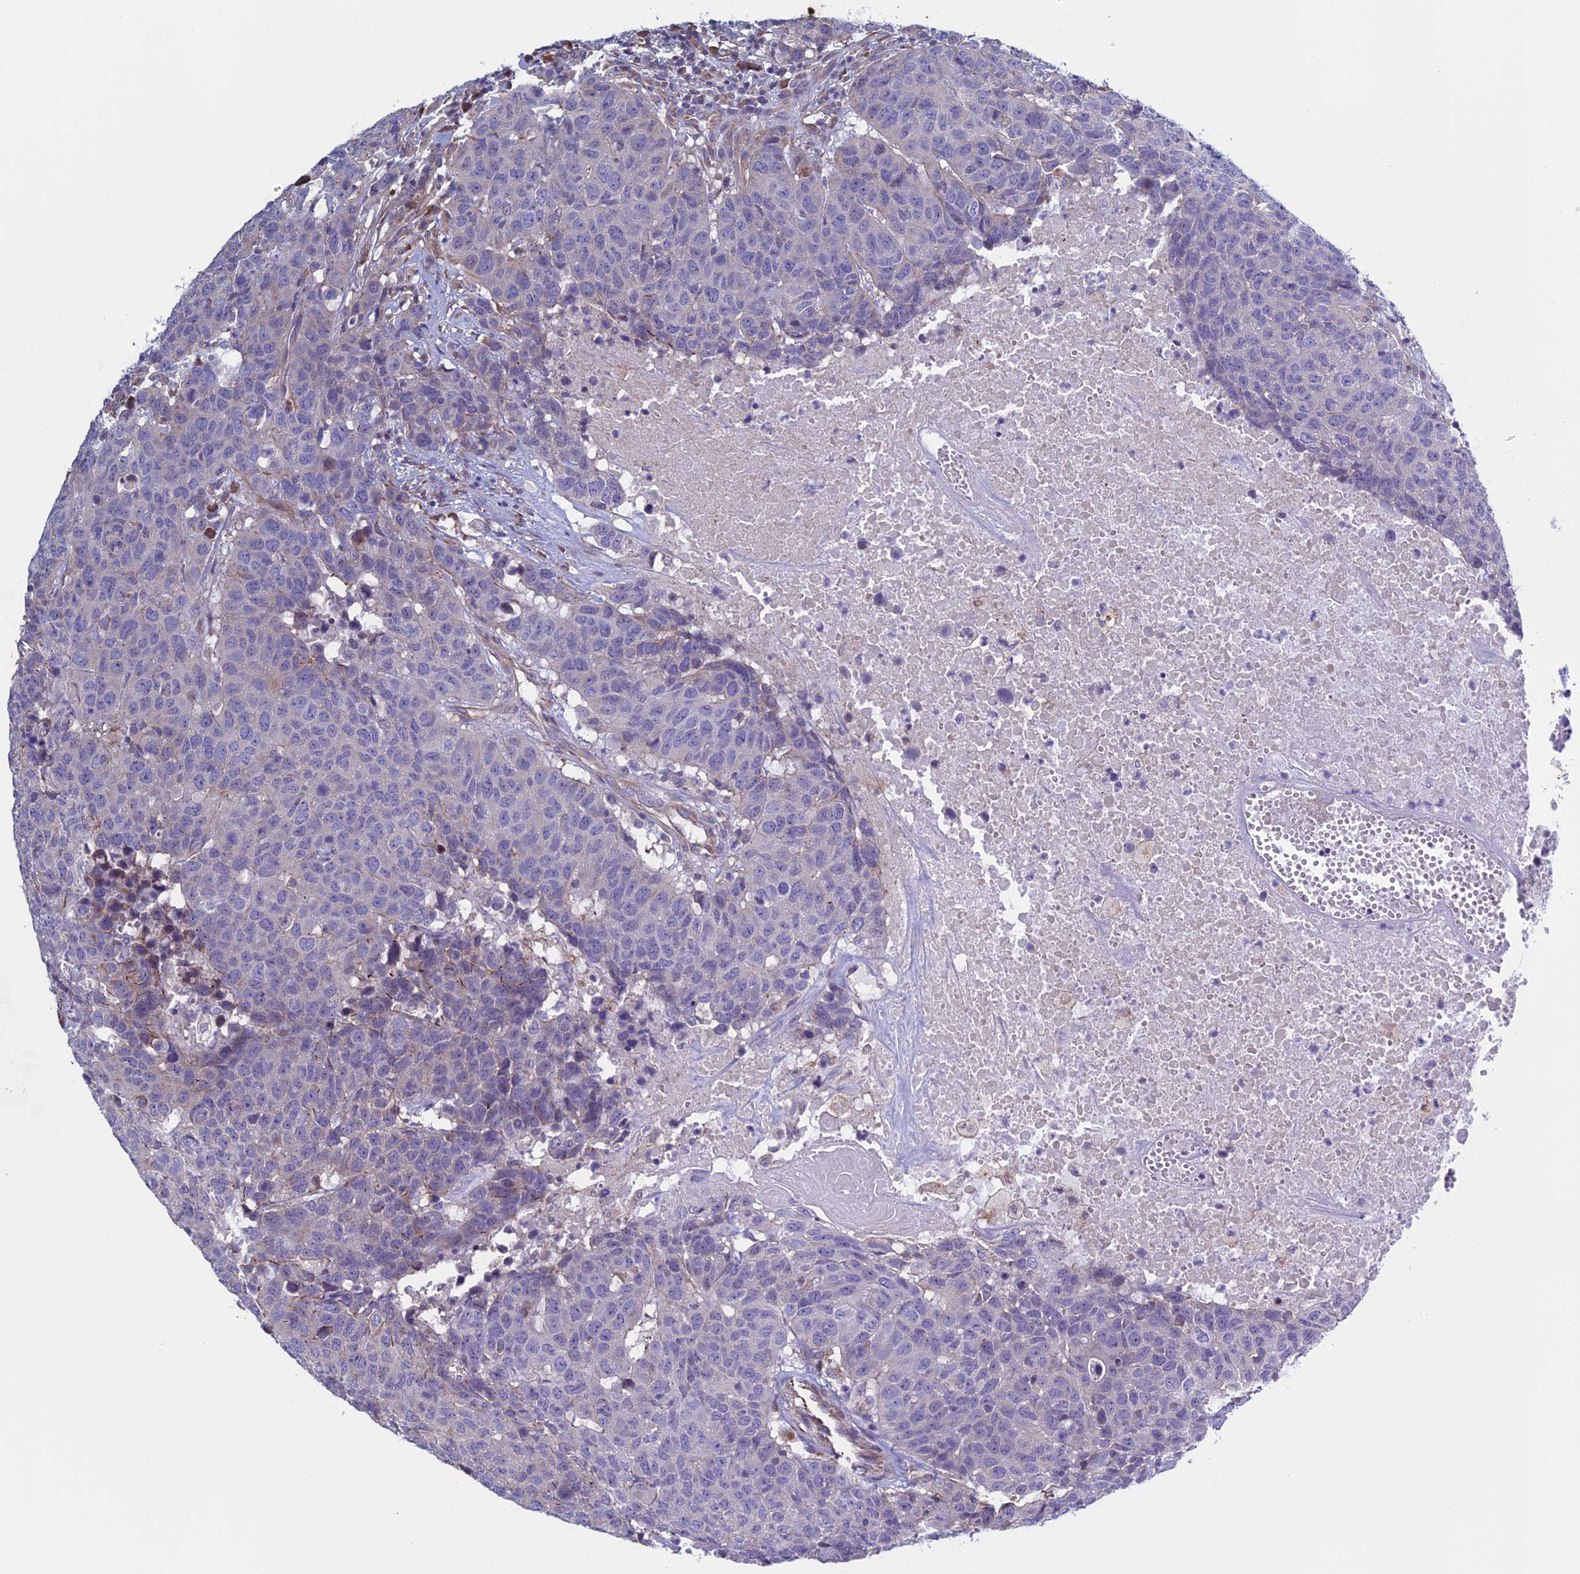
{"staining": {"intensity": "negative", "quantity": "none", "location": "none"}, "tissue": "head and neck cancer", "cell_type": "Tumor cells", "image_type": "cancer", "snomed": [{"axis": "morphology", "description": "Squamous cell carcinoma, NOS"}, {"axis": "topography", "description": "Head-Neck"}], "caption": "Tumor cells show no significant protein positivity in squamous cell carcinoma (head and neck).", "gene": "BCL2L10", "patient": {"sex": "male", "age": 66}}